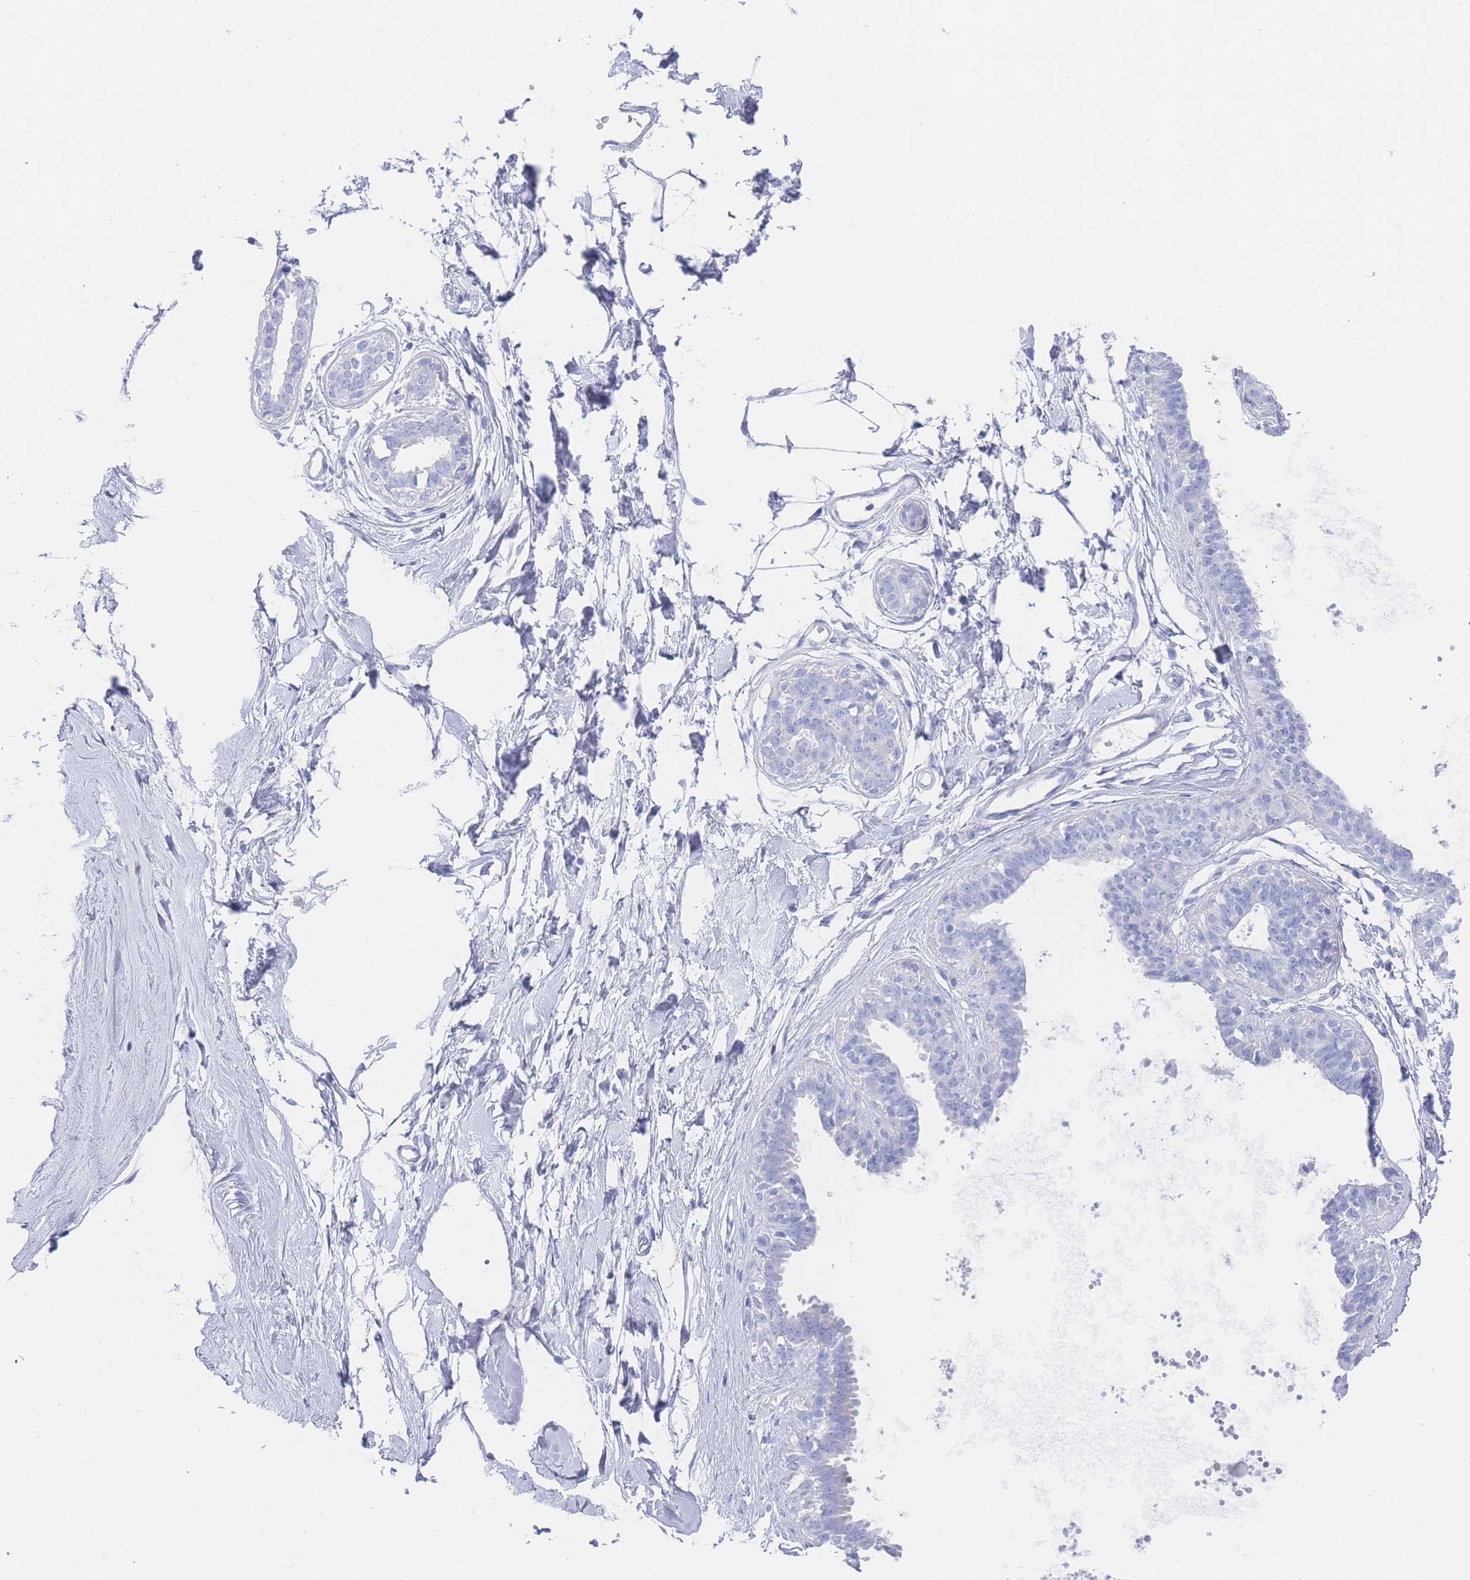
{"staining": {"intensity": "negative", "quantity": "none", "location": "none"}, "tissue": "breast", "cell_type": "Adipocytes", "image_type": "normal", "snomed": [{"axis": "morphology", "description": "Normal tissue, NOS"}, {"axis": "topography", "description": "Breast"}], "caption": "Normal breast was stained to show a protein in brown. There is no significant positivity in adipocytes. Nuclei are stained in blue.", "gene": "LRRC37A2", "patient": {"sex": "female", "age": 45}}